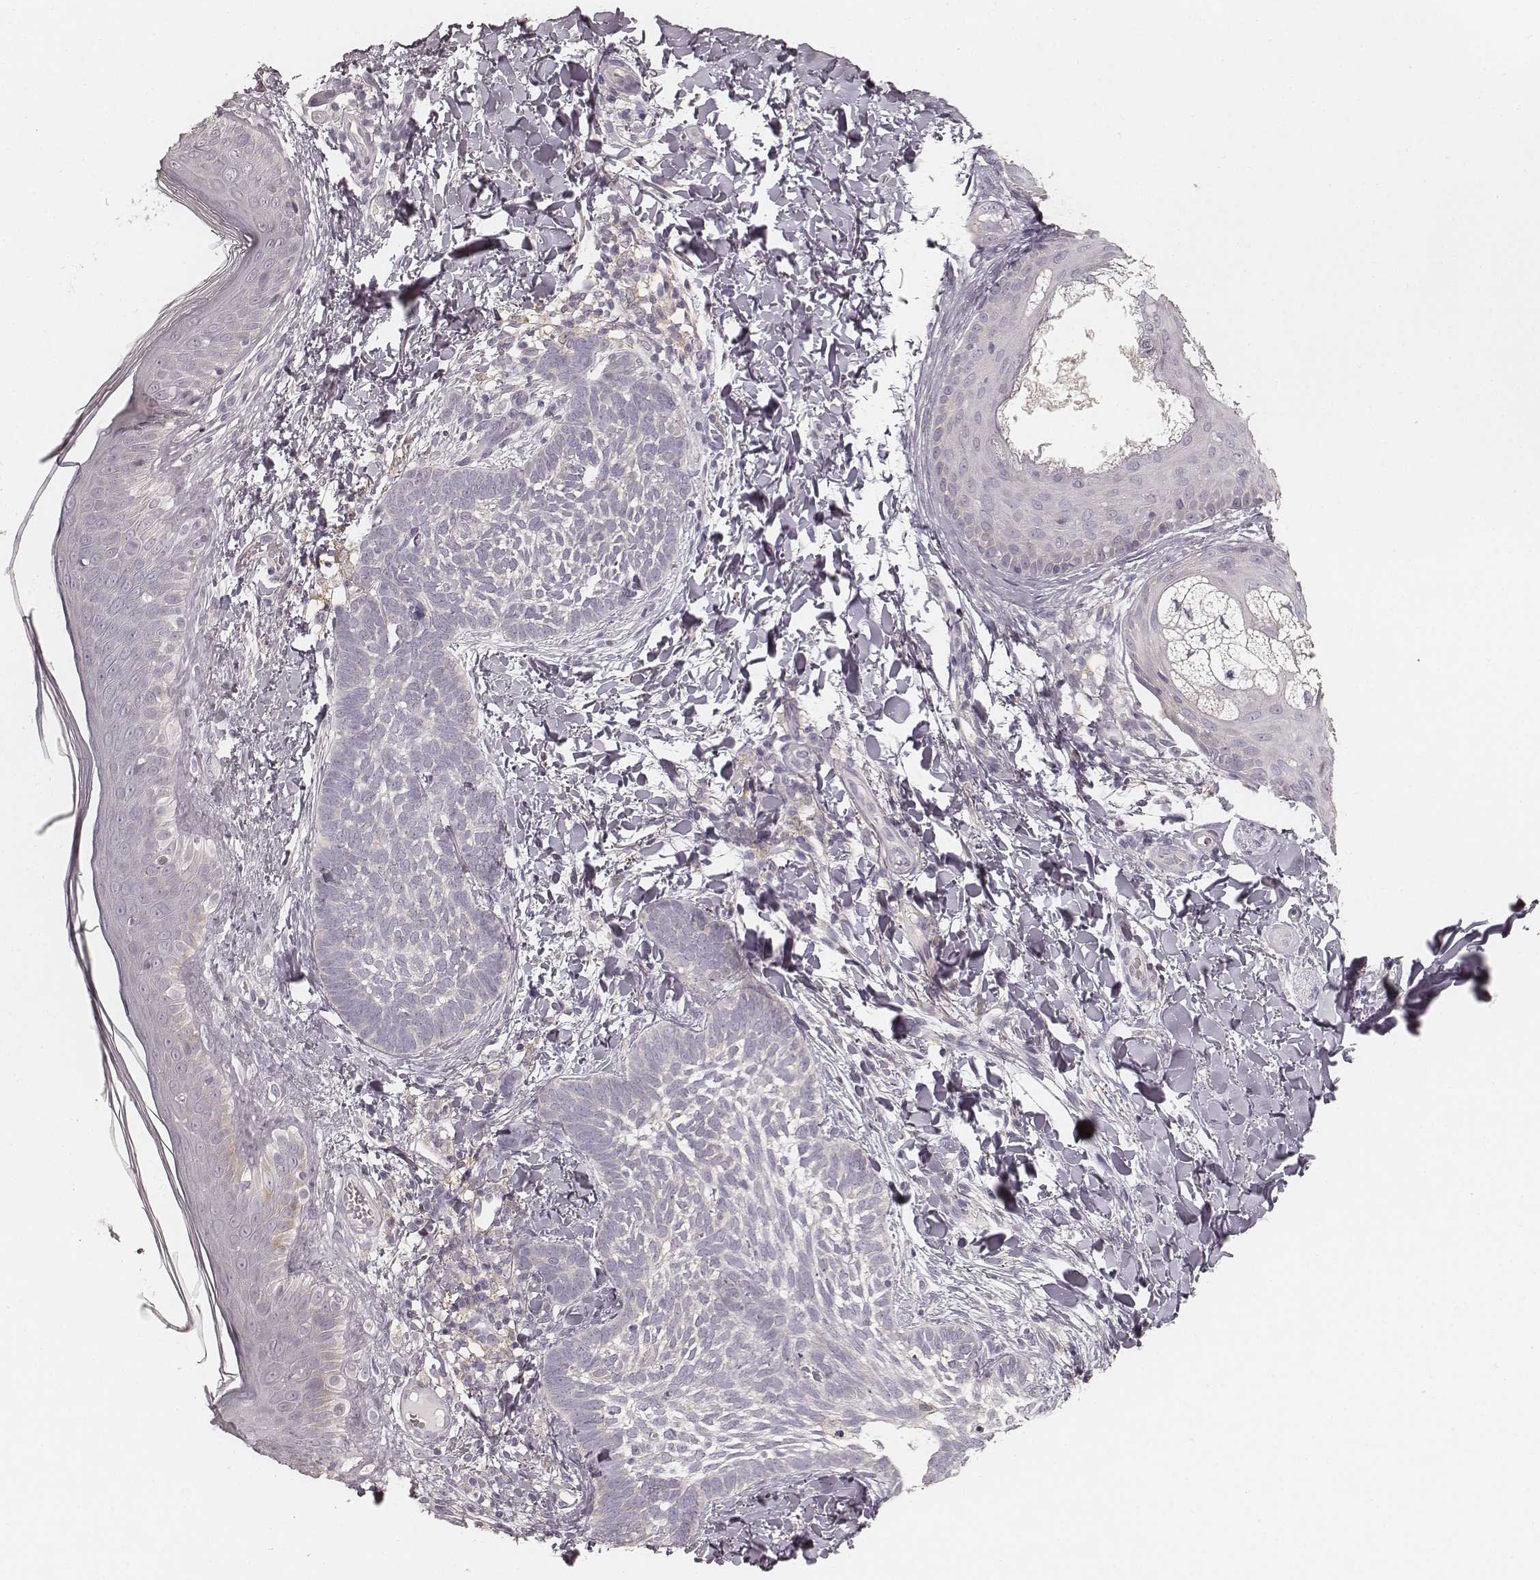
{"staining": {"intensity": "negative", "quantity": "none", "location": "none"}, "tissue": "skin cancer", "cell_type": "Tumor cells", "image_type": "cancer", "snomed": [{"axis": "morphology", "description": "Normal tissue, NOS"}, {"axis": "morphology", "description": "Basal cell carcinoma"}, {"axis": "topography", "description": "Skin"}], "caption": "This is a image of IHC staining of basal cell carcinoma (skin), which shows no staining in tumor cells.", "gene": "FMNL2", "patient": {"sex": "male", "age": 46}}